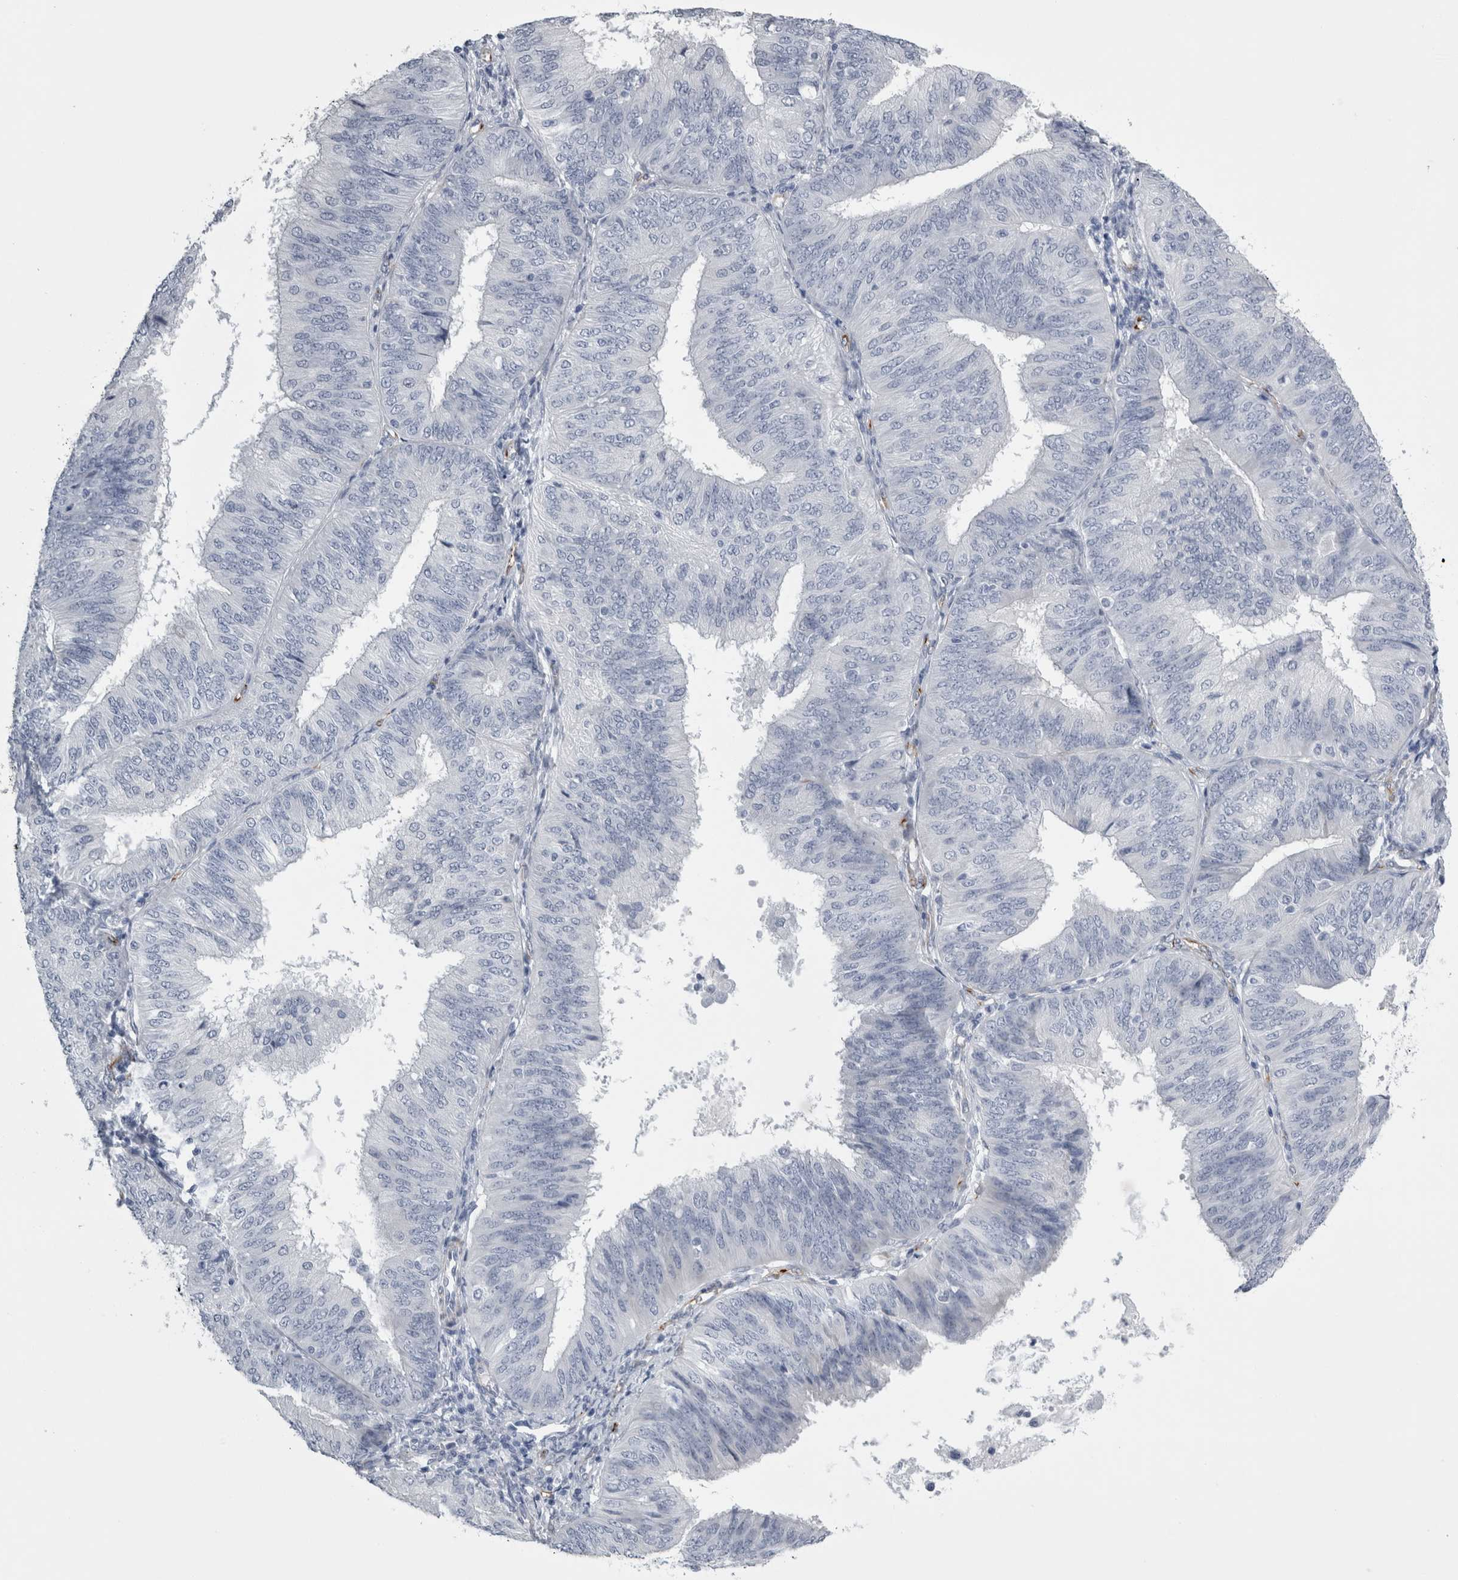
{"staining": {"intensity": "negative", "quantity": "none", "location": "none"}, "tissue": "endometrial cancer", "cell_type": "Tumor cells", "image_type": "cancer", "snomed": [{"axis": "morphology", "description": "Adenocarcinoma, NOS"}, {"axis": "topography", "description": "Endometrium"}], "caption": "Endometrial adenocarcinoma stained for a protein using immunohistochemistry (IHC) shows no expression tumor cells.", "gene": "VWDE", "patient": {"sex": "female", "age": 58}}